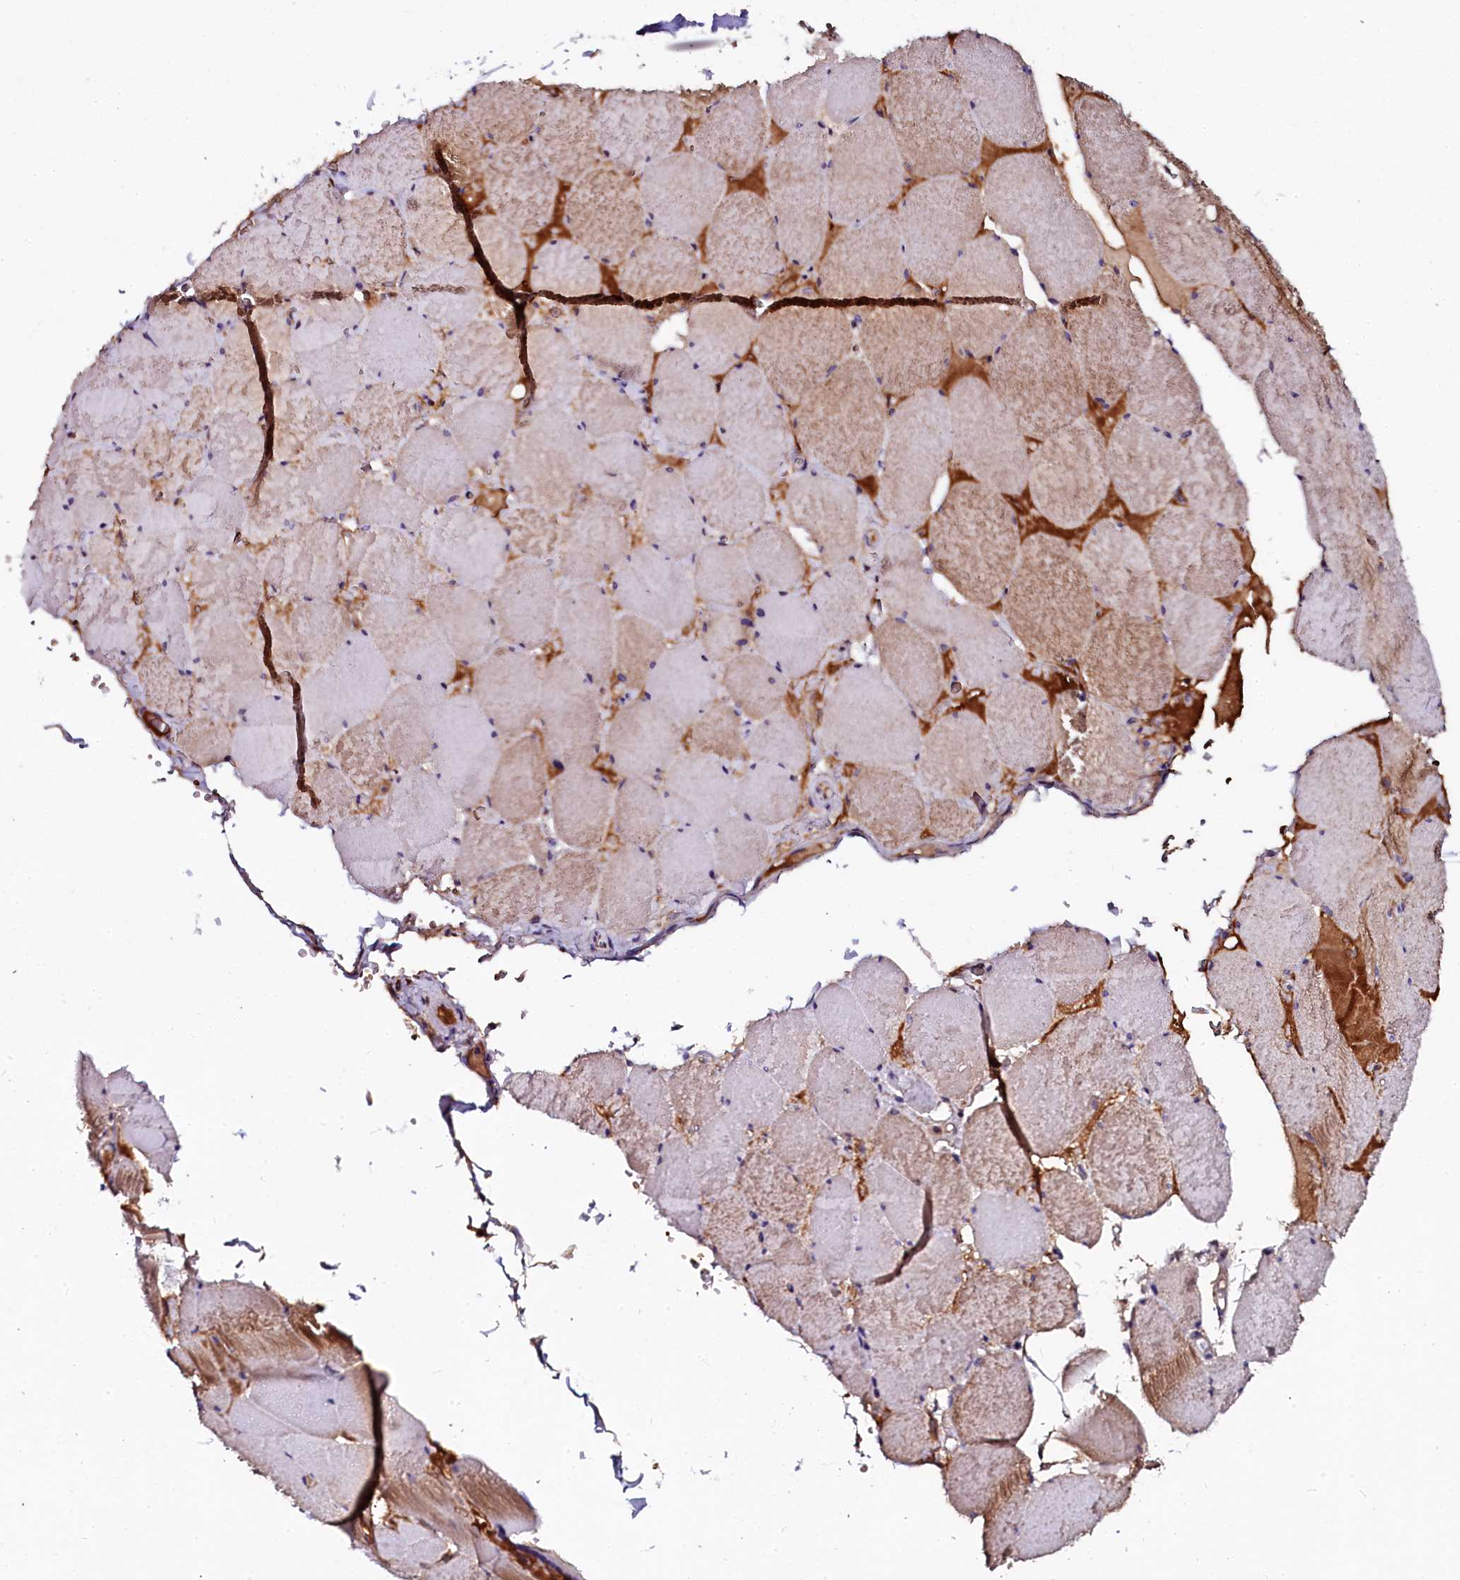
{"staining": {"intensity": "moderate", "quantity": "25%-75%", "location": "cytoplasmic/membranous"}, "tissue": "skeletal muscle", "cell_type": "Myocytes", "image_type": "normal", "snomed": [{"axis": "morphology", "description": "Normal tissue, NOS"}, {"axis": "topography", "description": "Skeletal muscle"}, {"axis": "topography", "description": "Head-Neck"}], "caption": "Moderate cytoplasmic/membranous expression for a protein is present in about 25%-75% of myocytes of benign skeletal muscle using immunohistochemistry (IHC).", "gene": "CTDSPL2", "patient": {"sex": "male", "age": 66}}